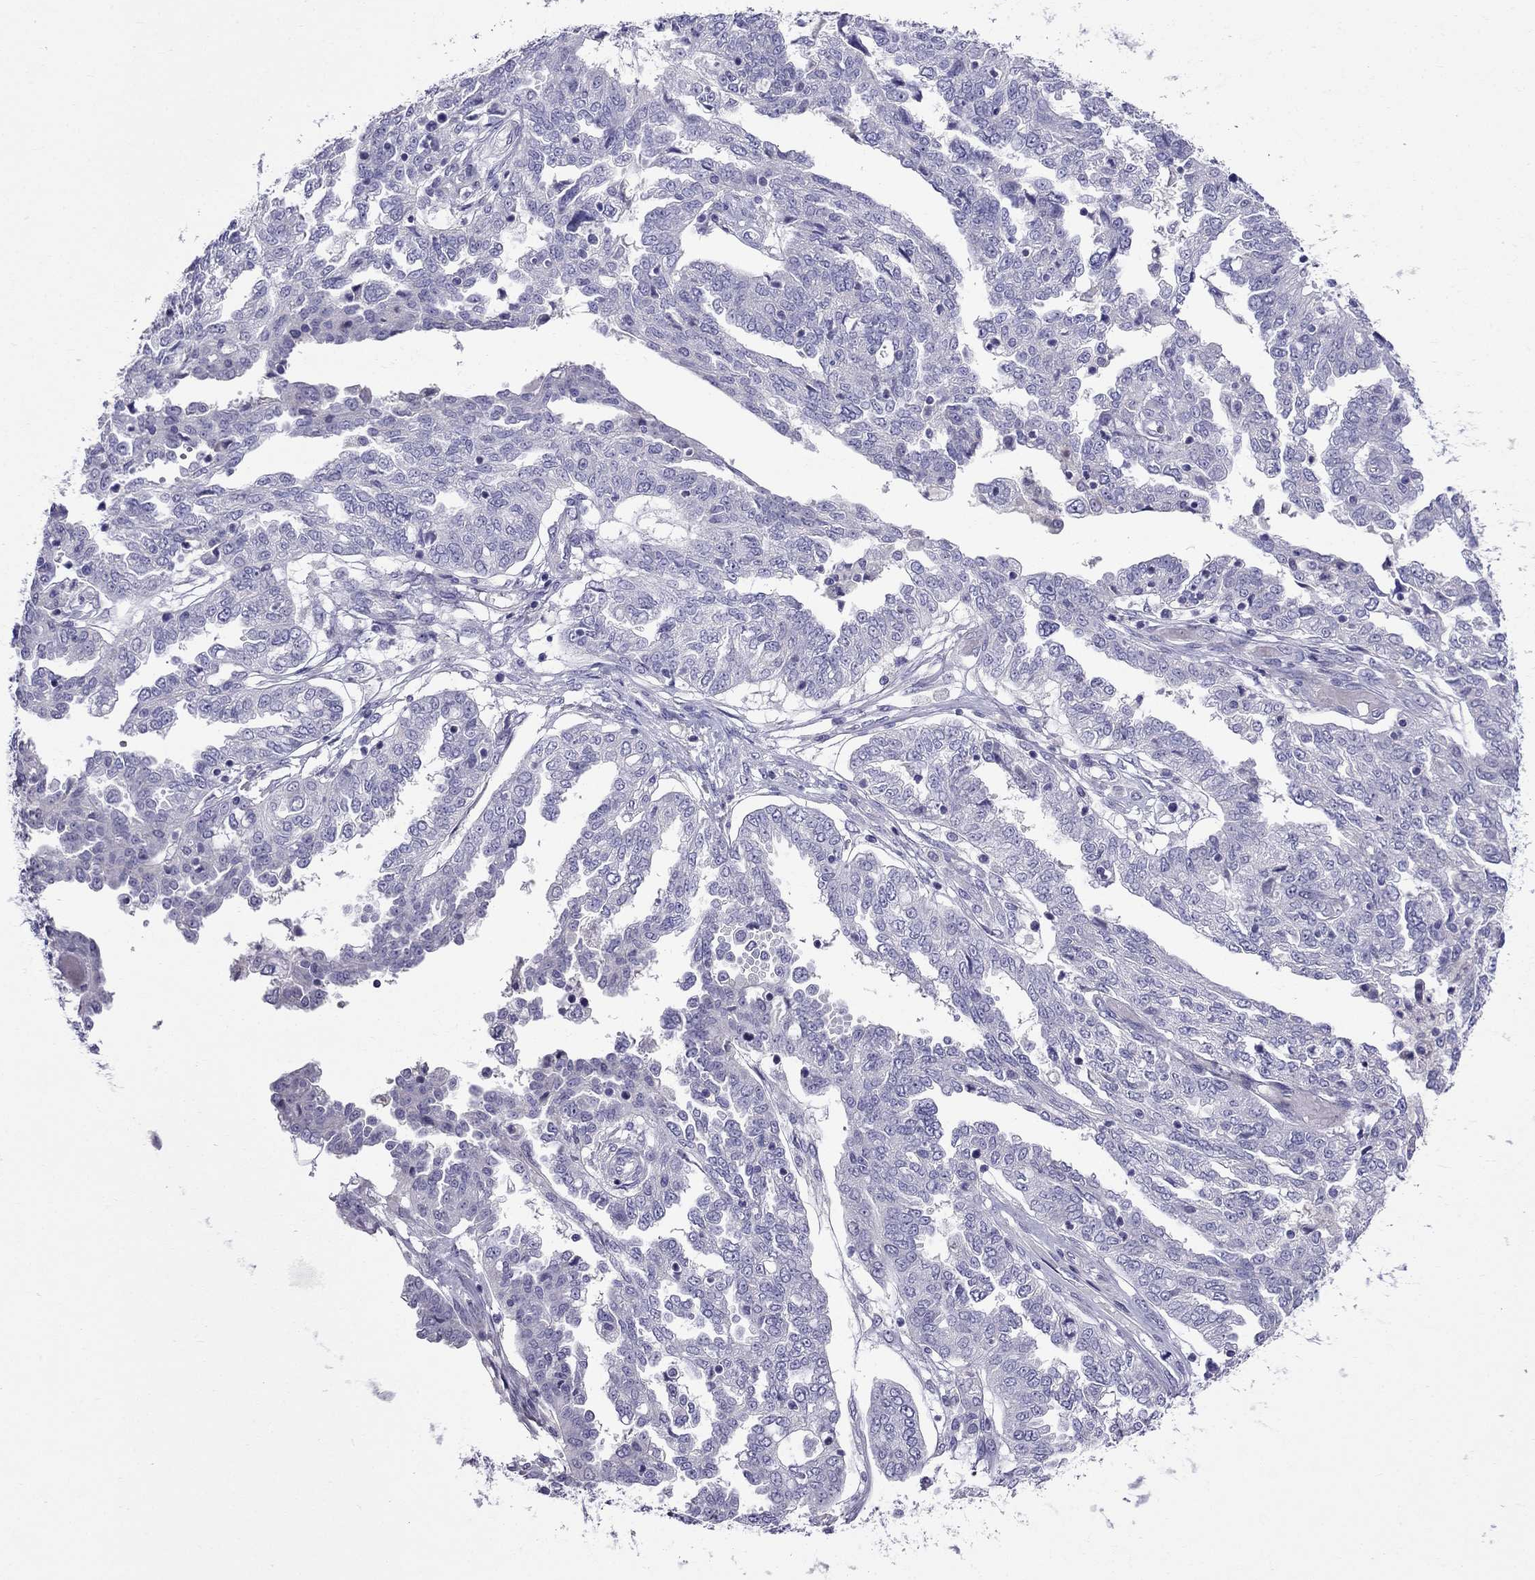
{"staining": {"intensity": "negative", "quantity": "none", "location": "none"}, "tissue": "ovarian cancer", "cell_type": "Tumor cells", "image_type": "cancer", "snomed": [{"axis": "morphology", "description": "Cystadenocarcinoma, serous, NOS"}, {"axis": "topography", "description": "Ovary"}], "caption": "Ovarian serous cystadenocarcinoma stained for a protein using immunohistochemistry (IHC) exhibits no staining tumor cells.", "gene": "PATE1", "patient": {"sex": "female", "age": 67}}